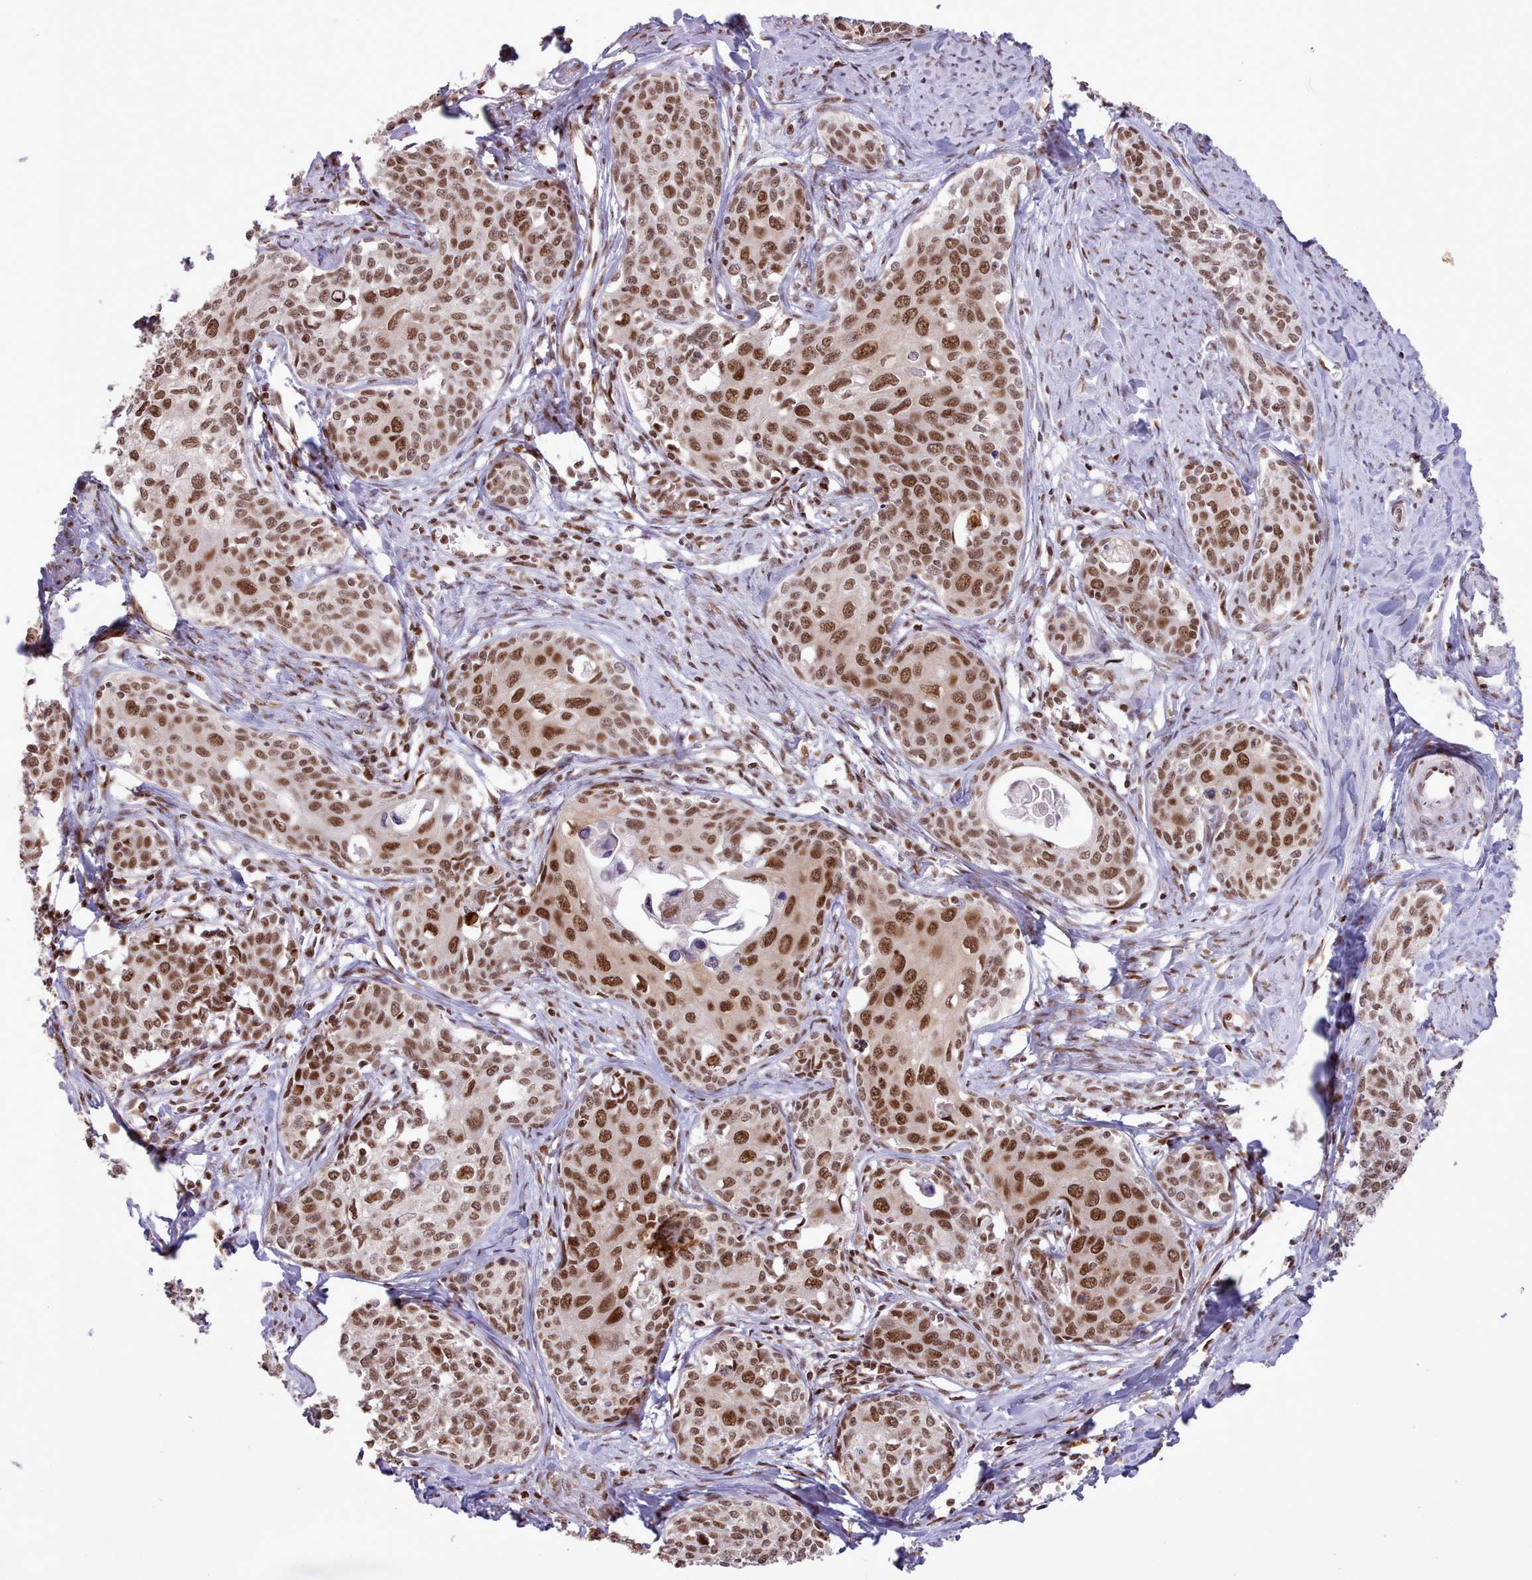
{"staining": {"intensity": "strong", "quantity": ">75%", "location": "nuclear"}, "tissue": "cervical cancer", "cell_type": "Tumor cells", "image_type": "cancer", "snomed": [{"axis": "morphology", "description": "Squamous cell carcinoma, NOS"}, {"axis": "morphology", "description": "Adenocarcinoma, NOS"}, {"axis": "topography", "description": "Cervix"}], "caption": "Brown immunohistochemical staining in adenocarcinoma (cervical) reveals strong nuclear positivity in approximately >75% of tumor cells.", "gene": "TAF15", "patient": {"sex": "female", "age": 52}}